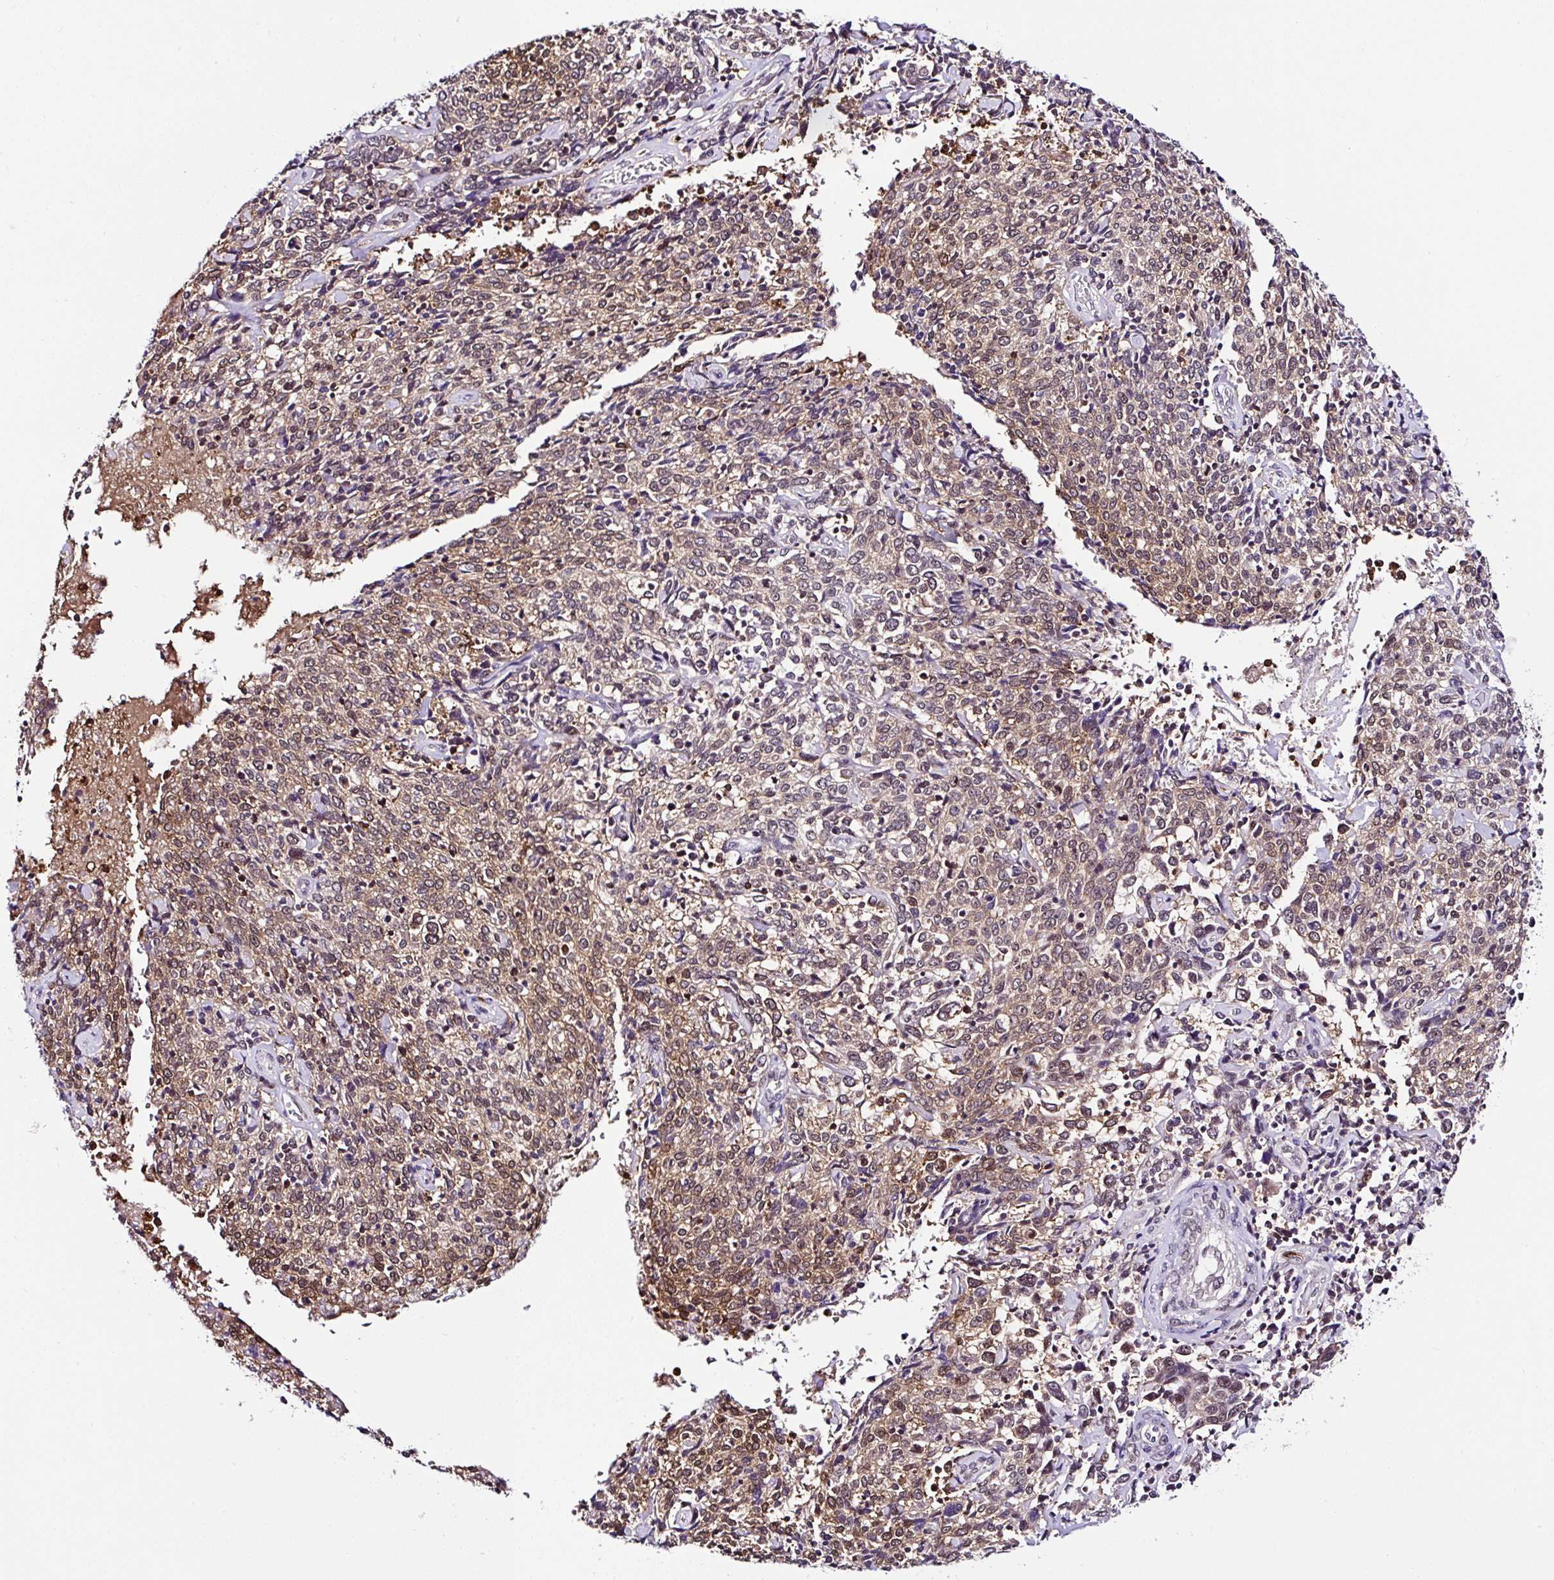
{"staining": {"intensity": "moderate", "quantity": "25%-75%", "location": "cytoplasmic/membranous,nuclear"}, "tissue": "cervical cancer", "cell_type": "Tumor cells", "image_type": "cancer", "snomed": [{"axis": "morphology", "description": "Squamous cell carcinoma, NOS"}, {"axis": "topography", "description": "Cervix"}], "caption": "Immunohistochemical staining of cervical squamous cell carcinoma shows medium levels of moderate cytoplasmic/membranous and nuclear positivity in about 25%-75% of tumor cells.", "gene": "PIN4", "patient": {"sex": "female", "age": 46}}